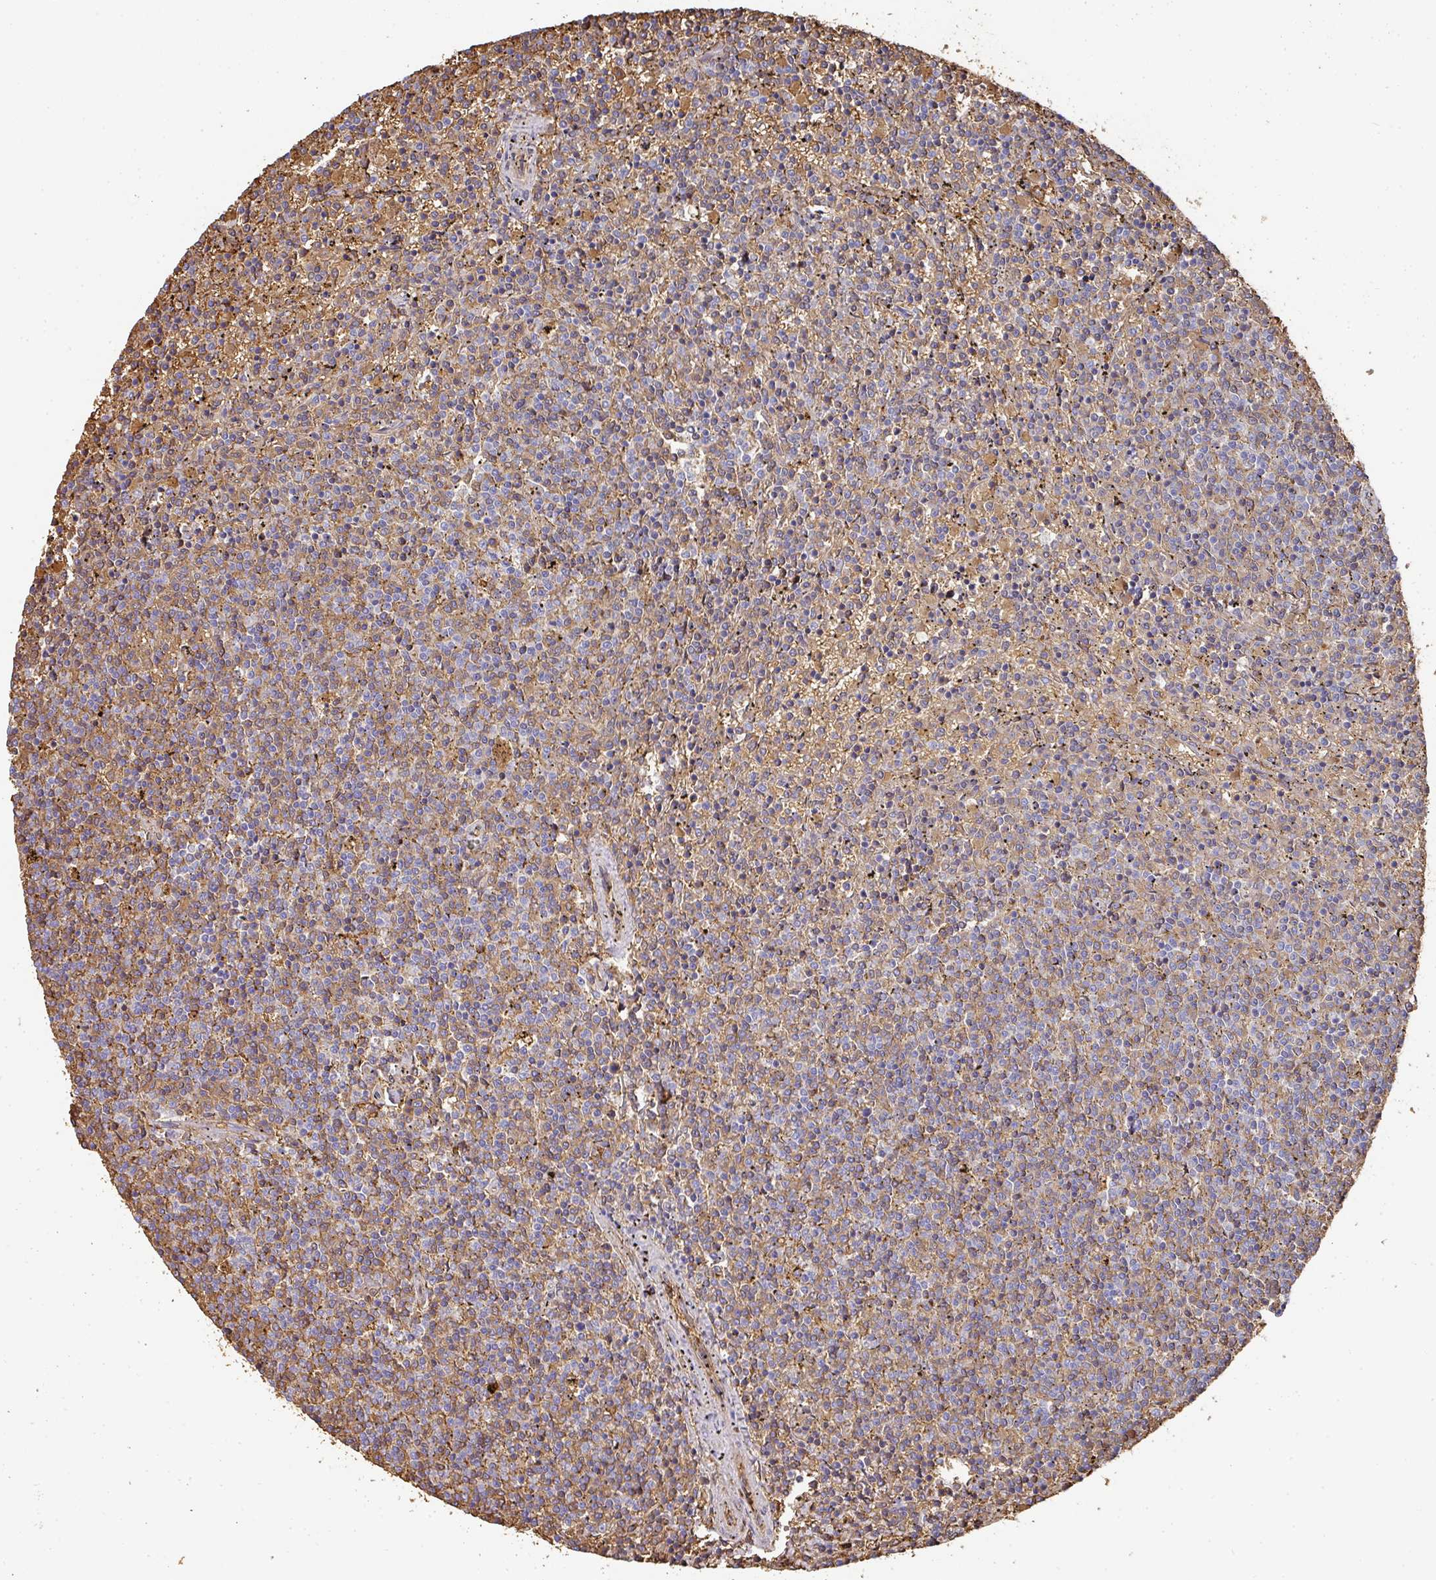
{"staining": {"intensity": "weak", "quantity": "<25%", "location": "cytoplasmic/membranous"}, "tissue": "lymphoma", "cell_type": "Tumor cells", "image_type": "cancer", "snomed": [{"axis": "morphology", "description": "Malignant lymphoma, non-Hodgkin's type, Low grade"}, {"axis": "topography", "description": "Spleen"}], "caption": "Tumor cells show no significant protein staining in malignant lymphoma, non-Hodgkin's type (low-grade).", "gene": "ALB", "patient": {"sex": "female", "age": 50}}